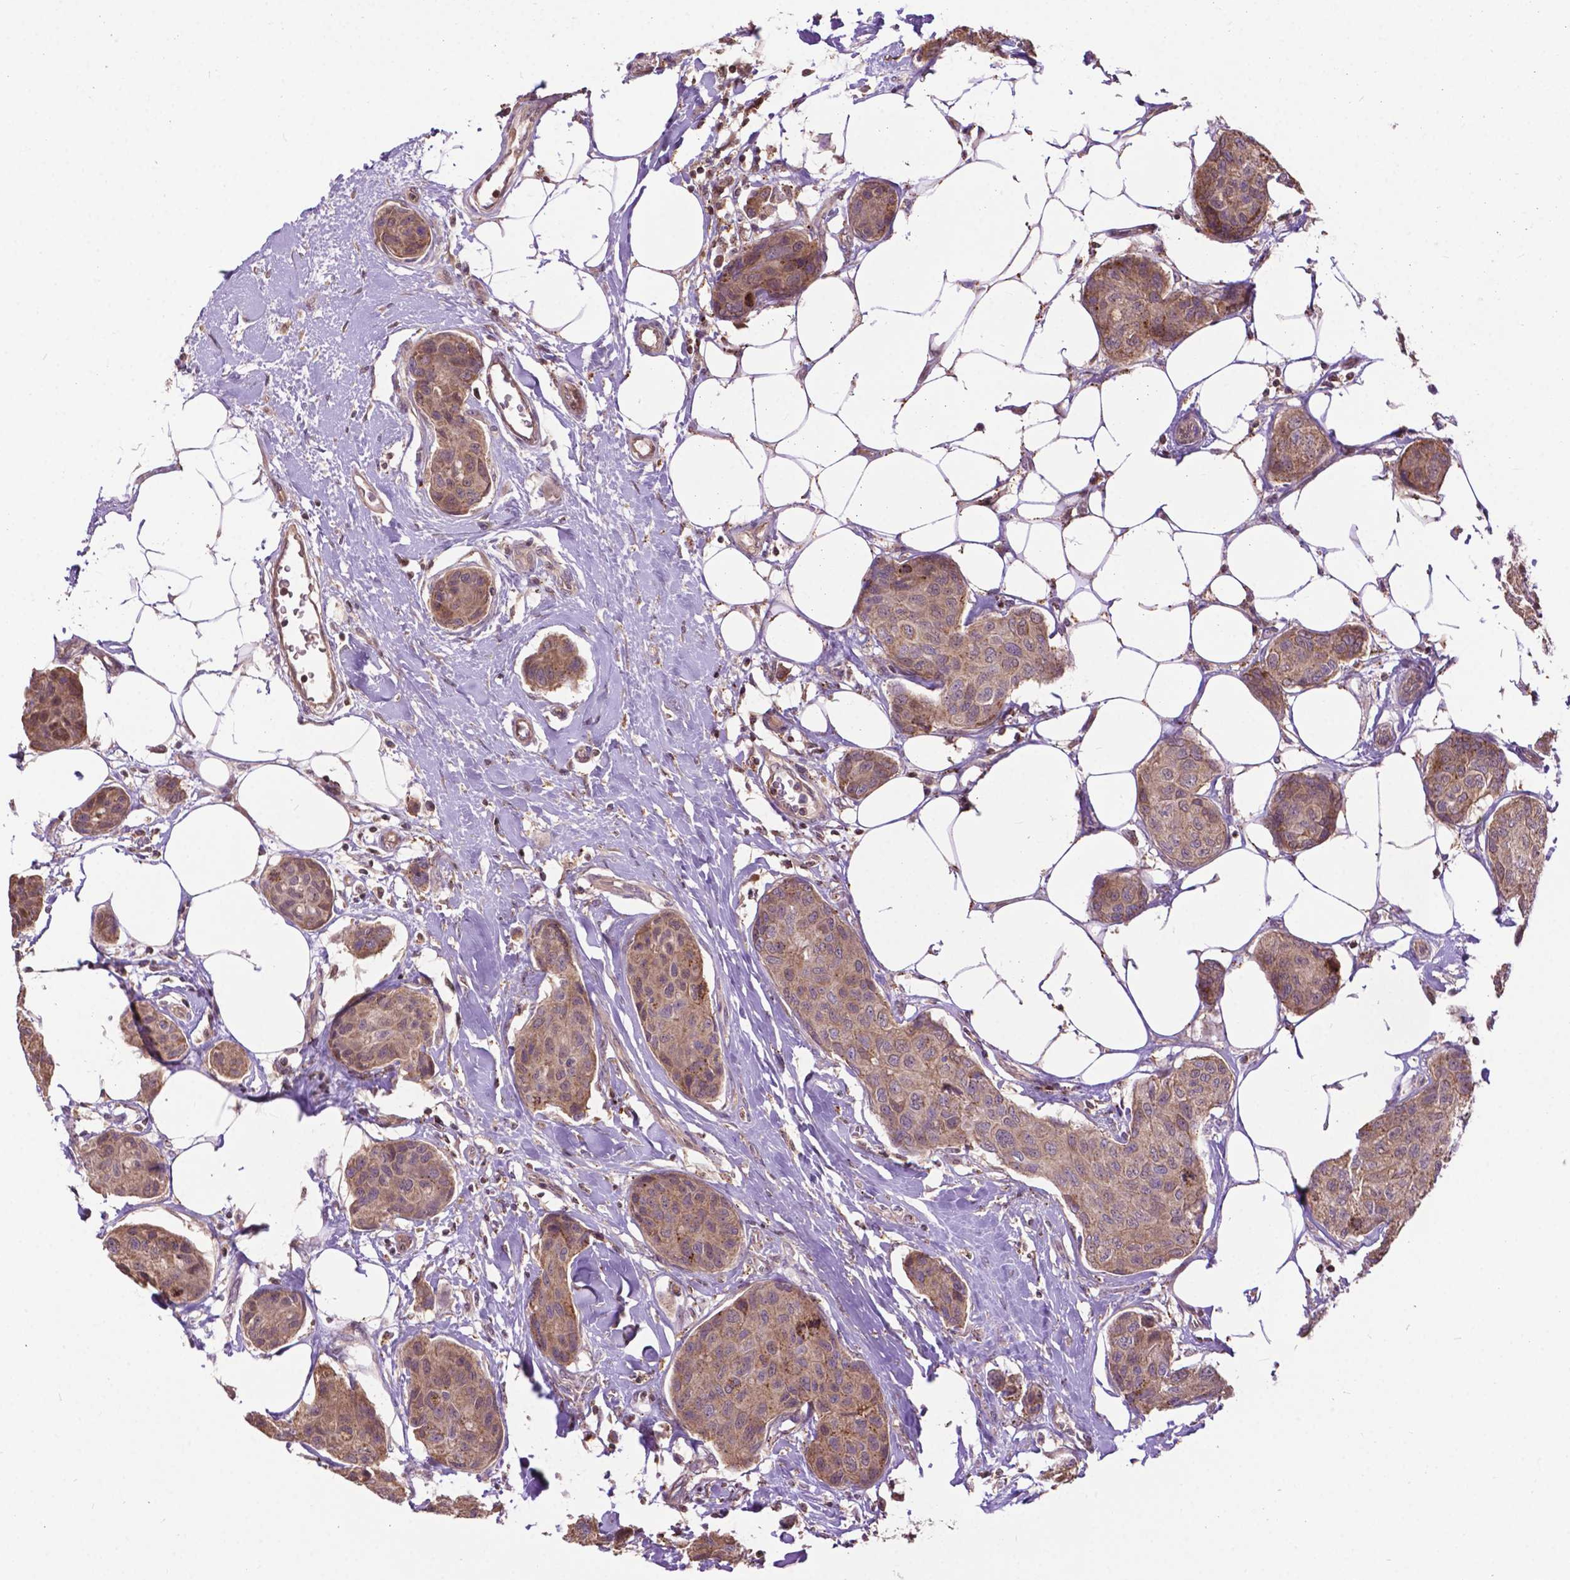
{"staining": {"intensity": "moderate", "quantity": ">75%", "location": "cytoplasmic/membranous"}, "tissue": "breast cancer", "cell_type": "Tumor cells", "image_type": "cancer", "snomed": [{"axis": "morphology", "description": "Duct carcinoma"}, {"axis": "topography", "description": "Breast"}], "caption": "Breast cancer (infiltrating ductal carcinoma) tissue demonstrates moderate cytoplasmic/membranous expression in approximately >75% of tumor cells", "gene": "CHMP4A", "patient": {"sex": "female", "age": 80}}